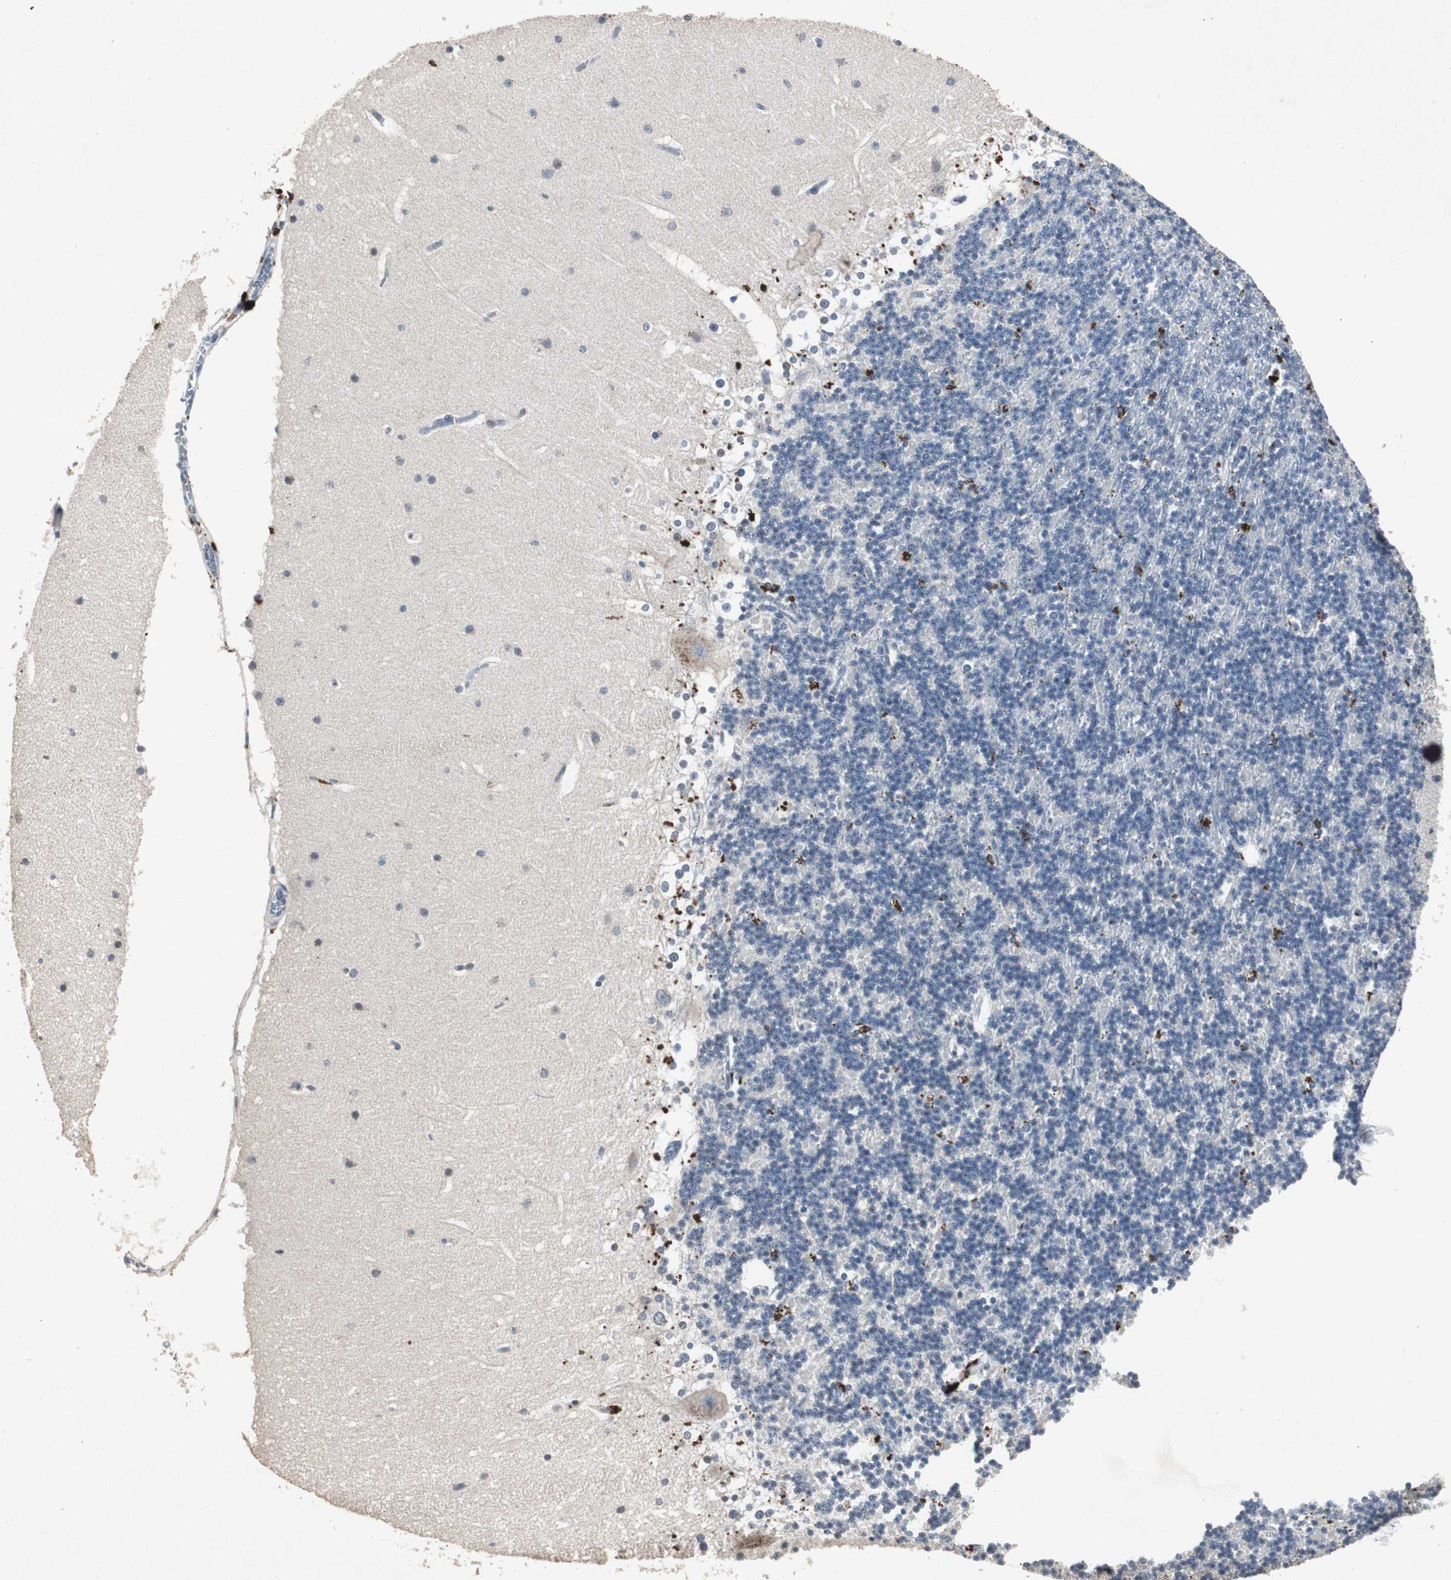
{"staining": {"intensity": "negative", "quantity": "none", "location": "none"}, "tissue": "cerebellum", "cell_type": "Cells in granular layer", "image_type": "normal", "snomed": [{"axis": "morphology", "description": "Normal tissue, NOS"}, {"axis": "topography", "description": "Cerebellum"}], "caption": "The image shows no staining of cells in granular layer in normal cerebellum. Nuclei are stained in blue.", "gene": "ADNP2", "patient": {"sex": "female", "age": 19}}